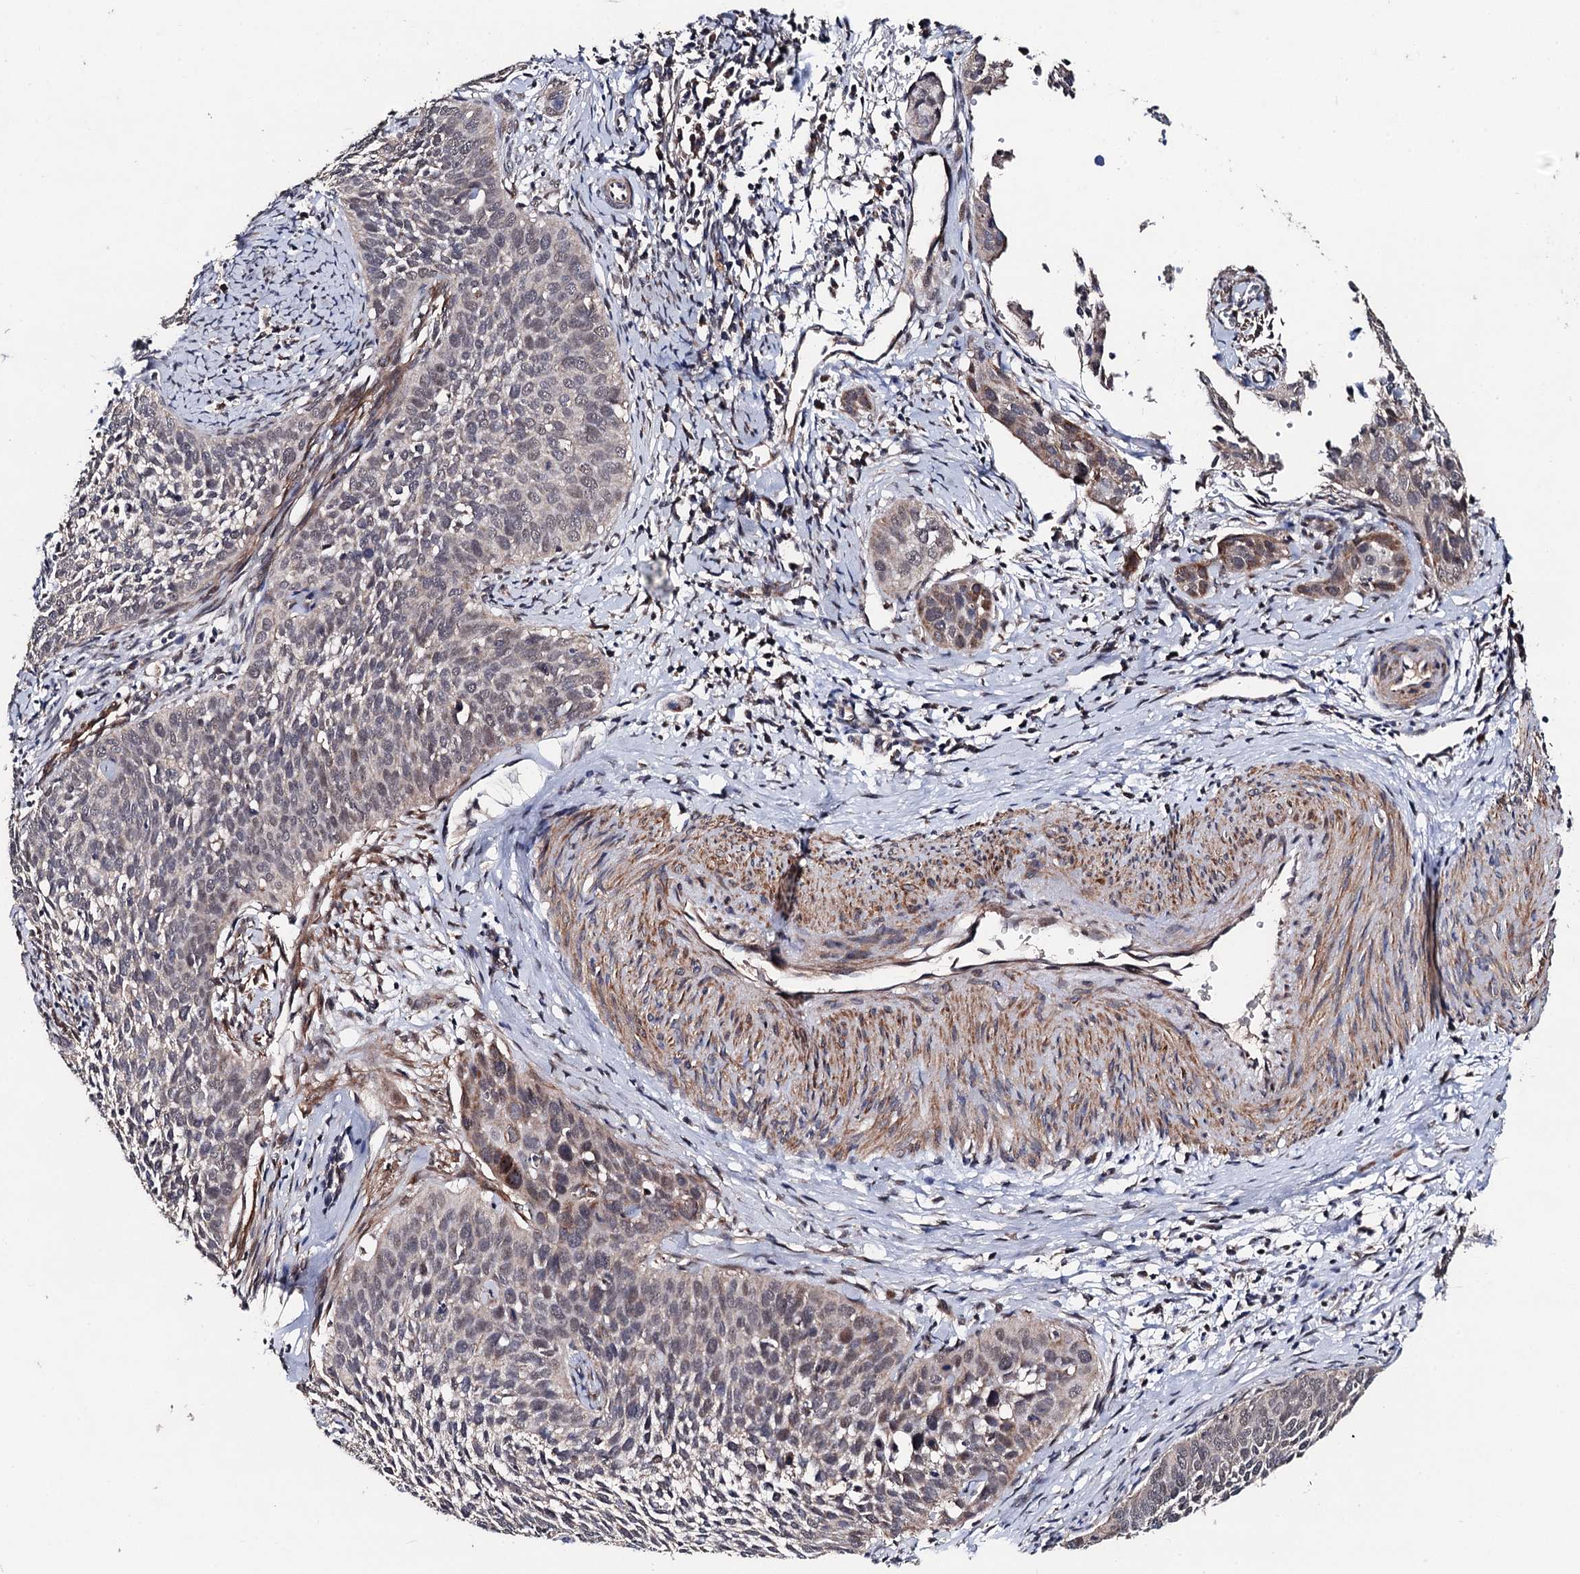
{"staining": {"intensity": "weak", "quantity": "25%-75%", "location": "cytoplasmic/membranous,nuclear"}, "tissue": "cervical cancer", "cell_type": "Tumor cells", "image_type": "cancer", "snomed": [{"axis": "morphology", "description": "Squamous cell carcinoma, NOS"}, {"axis": "topography", "description": "Cervix"}], "caption": "A low amount of weak cytoplasmic/membranous and nuclear staining is appreciated in approximately 25%-75% of tumor cells in cervical squamous cell carcinoma tissue.", "gene": "PPTC7", "patient": {"sex": "female", "age": 34}}